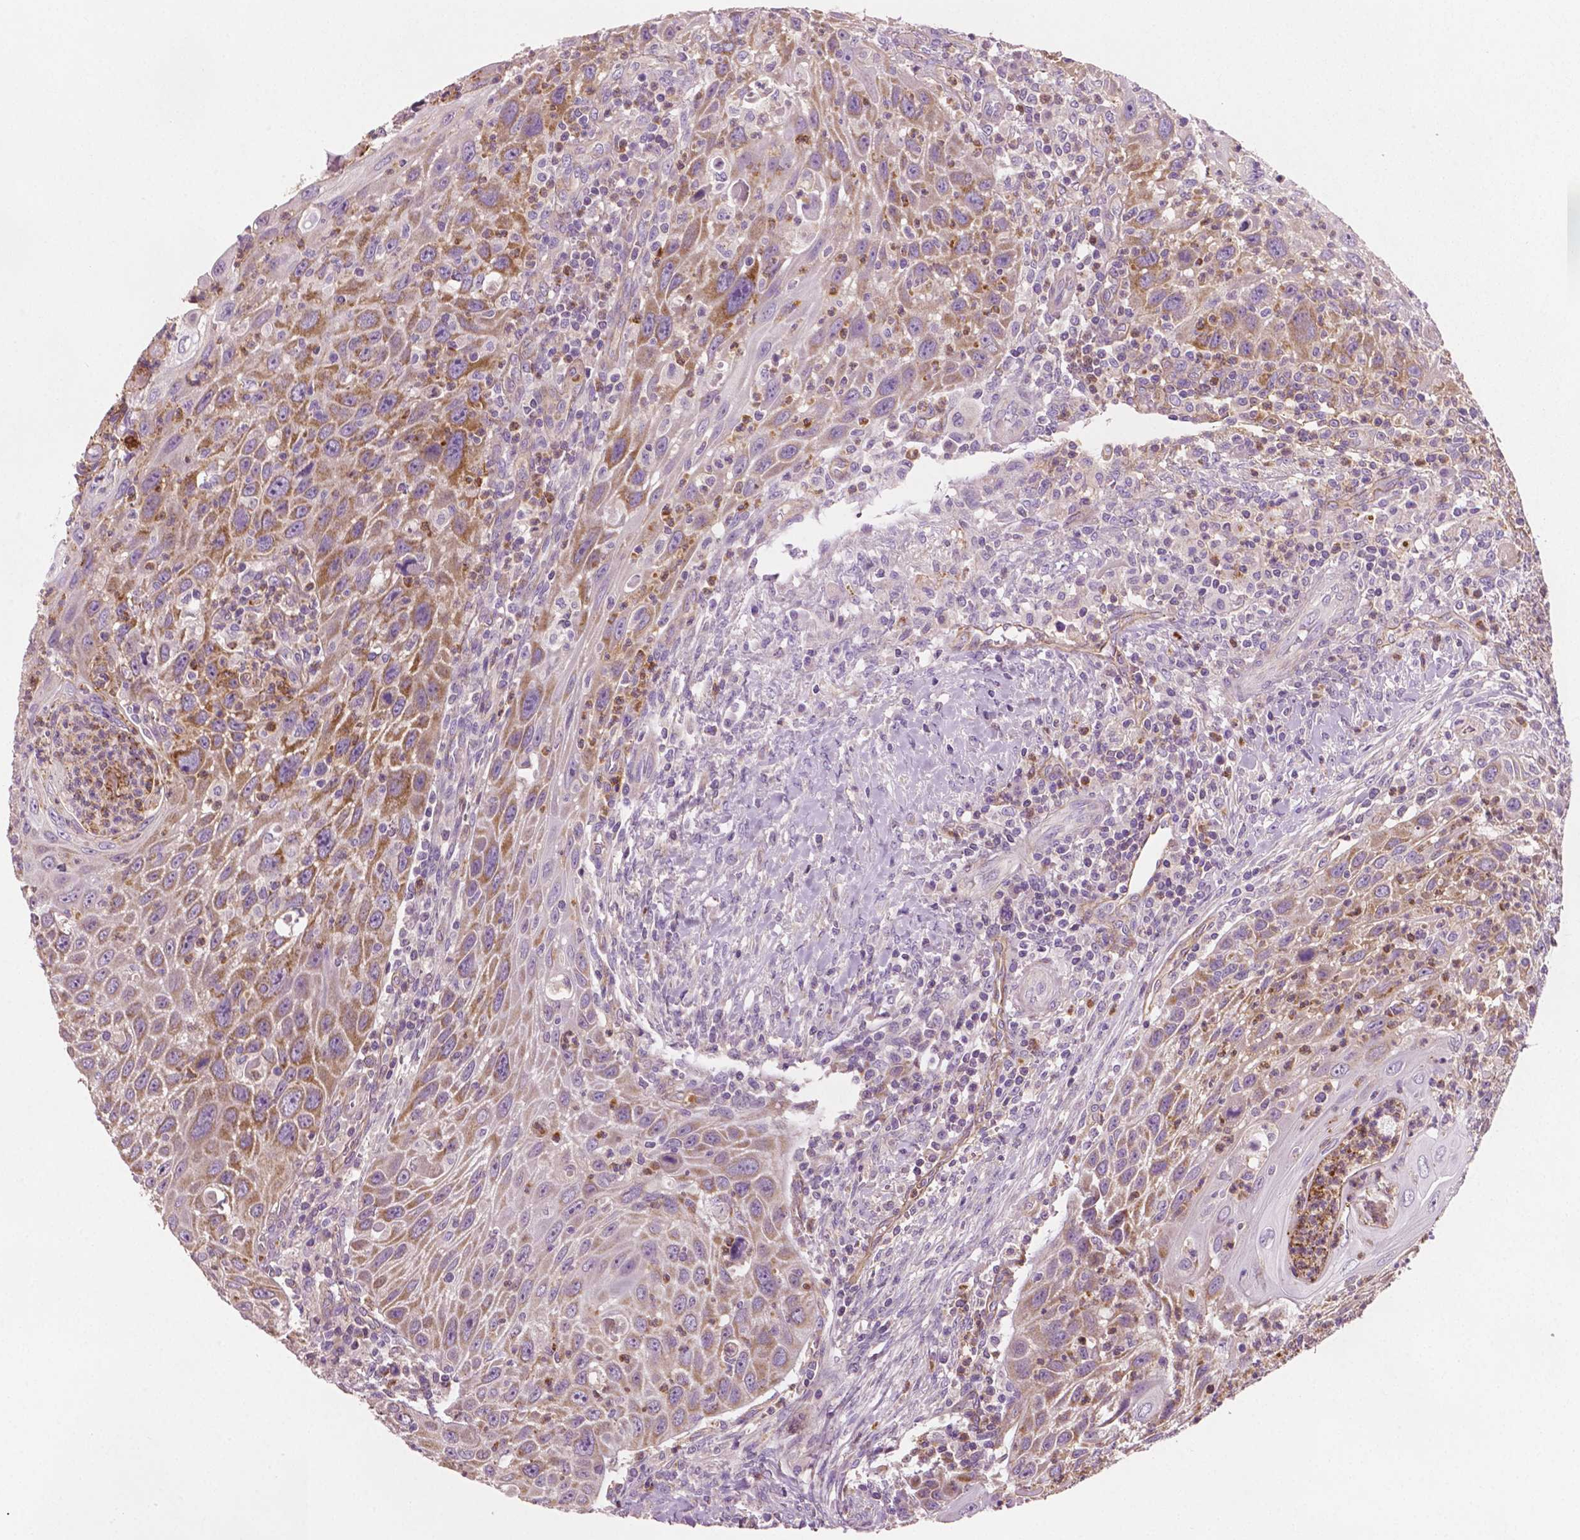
{"staining": {"intensity": "moderate", "quantity": "25%-75%", "location": "cytoplasmic/membranous"}, "tissue": "head and neck cancer", "cell_type": "Tumor cells", "image_type": "cancer", "snomed": [{"axis": "morphology", "description": "Squamous cell carcinoma, NOS"}, {"axis": "topography", "description": "Head-Neck"}], "caption": "A high-resolution micrograph shows immunohistochemistry (IHC) staining of squamous cell carcinoma (head and neck), which displays moderate cytoplasmic/membranous expression in about 25%-75% of tumor cells.", "gene": "PTX3", "patient": {"sex": "male", "age": 69}}